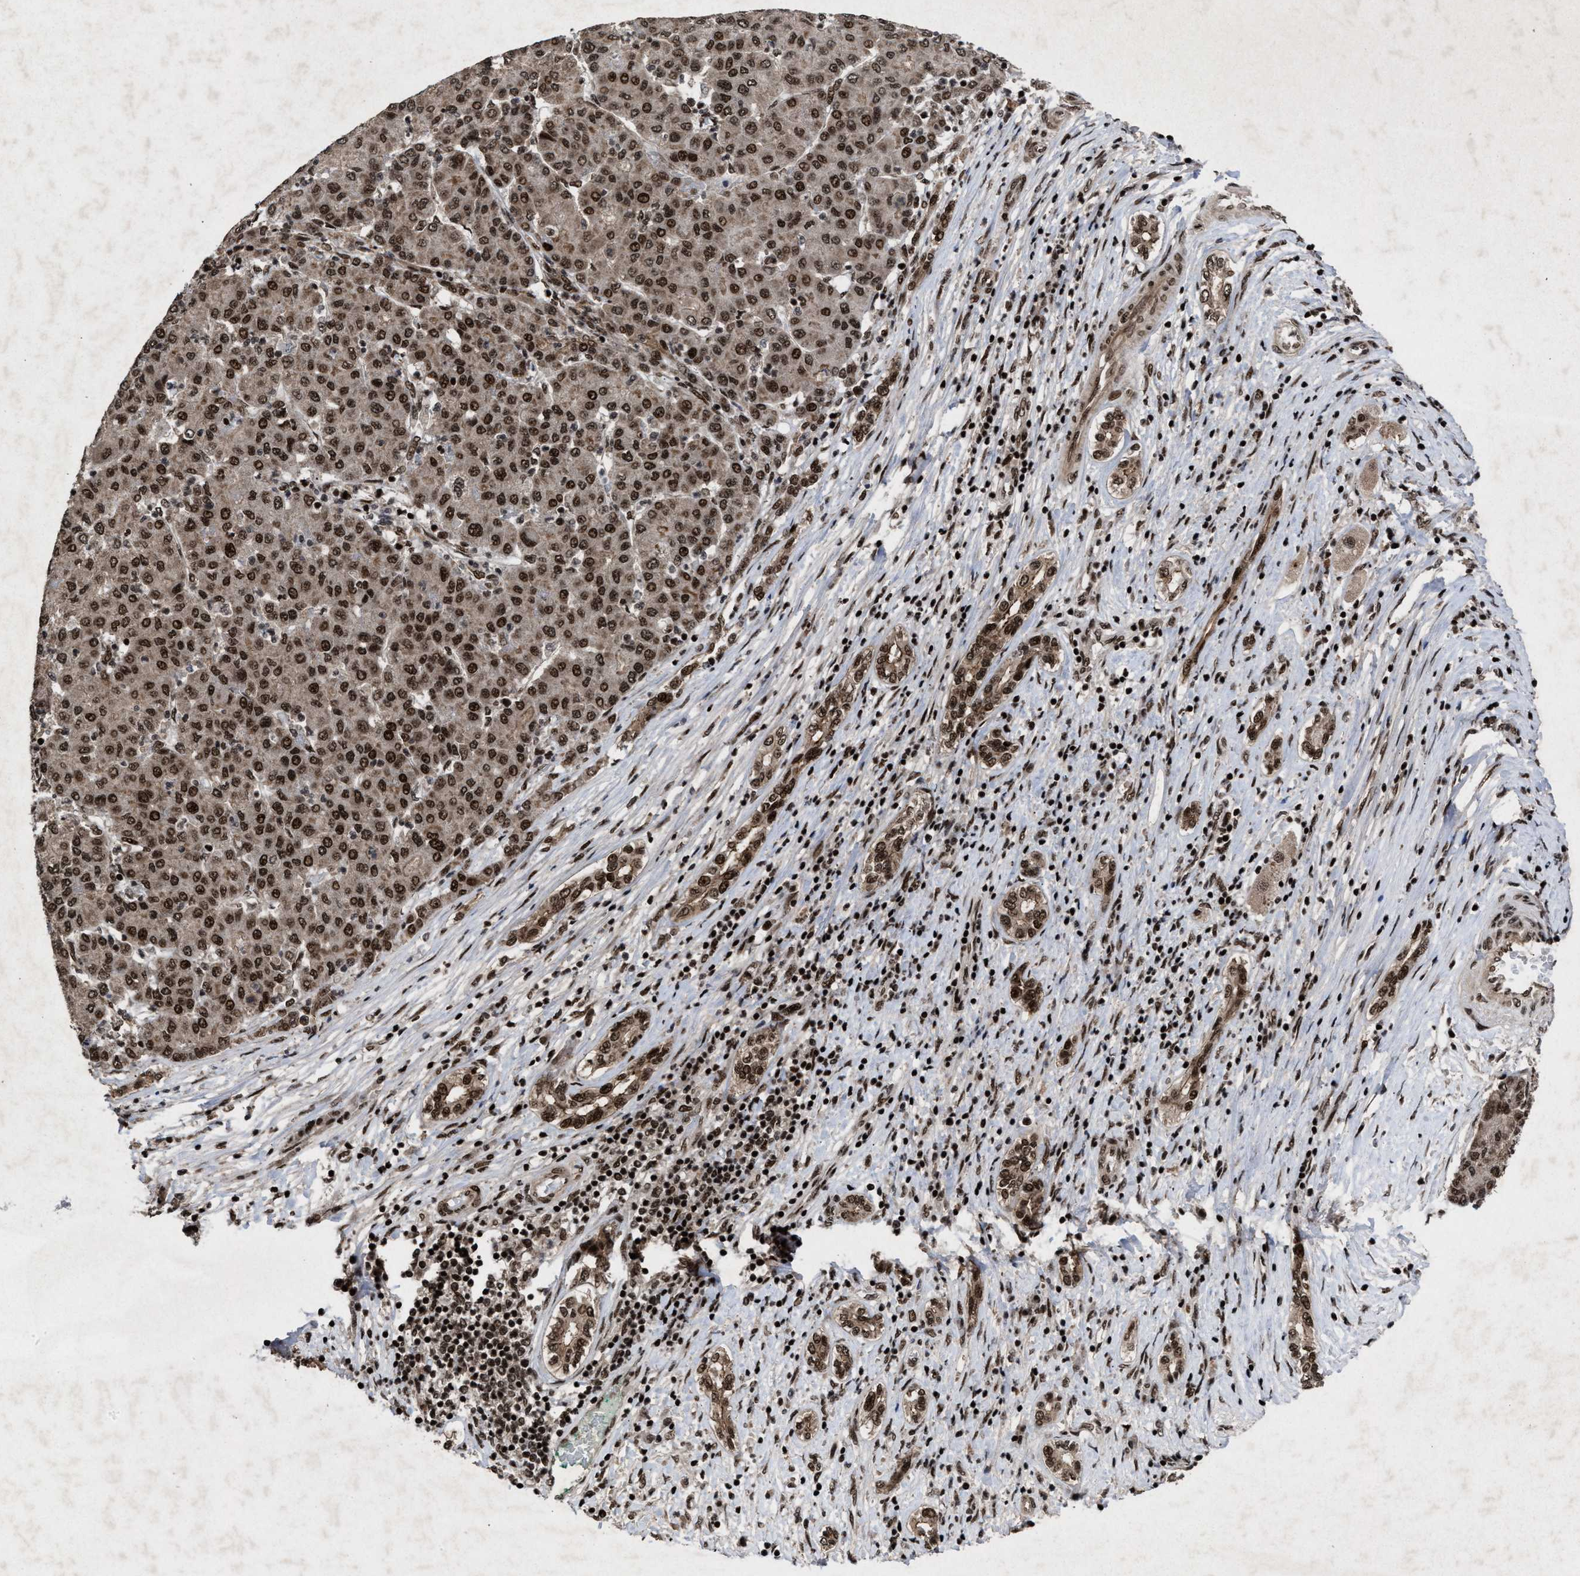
{"staining": {"intensity": "strong", "quantity": ">75%", "location": "nuclear"}, "tissue": "liver cancer", "cell_type": "Tumor cells", "image_type": "cancer", "snomed": [{"axis": "morphology", "description": "Carcinoma, Hepatocellular, NOS"}, {"axis": "topography", "description": "Liver"}], "caption": "A high-resolution image shows immunohistochemistry staining of hepatocellular carcinoma (liver), which displays strong nuclear expression in approximately >75% of tumor cells. Nuclei are stained in blue.", "gene": "WIZ", "patient": {"sex": "male", "age": 65}}